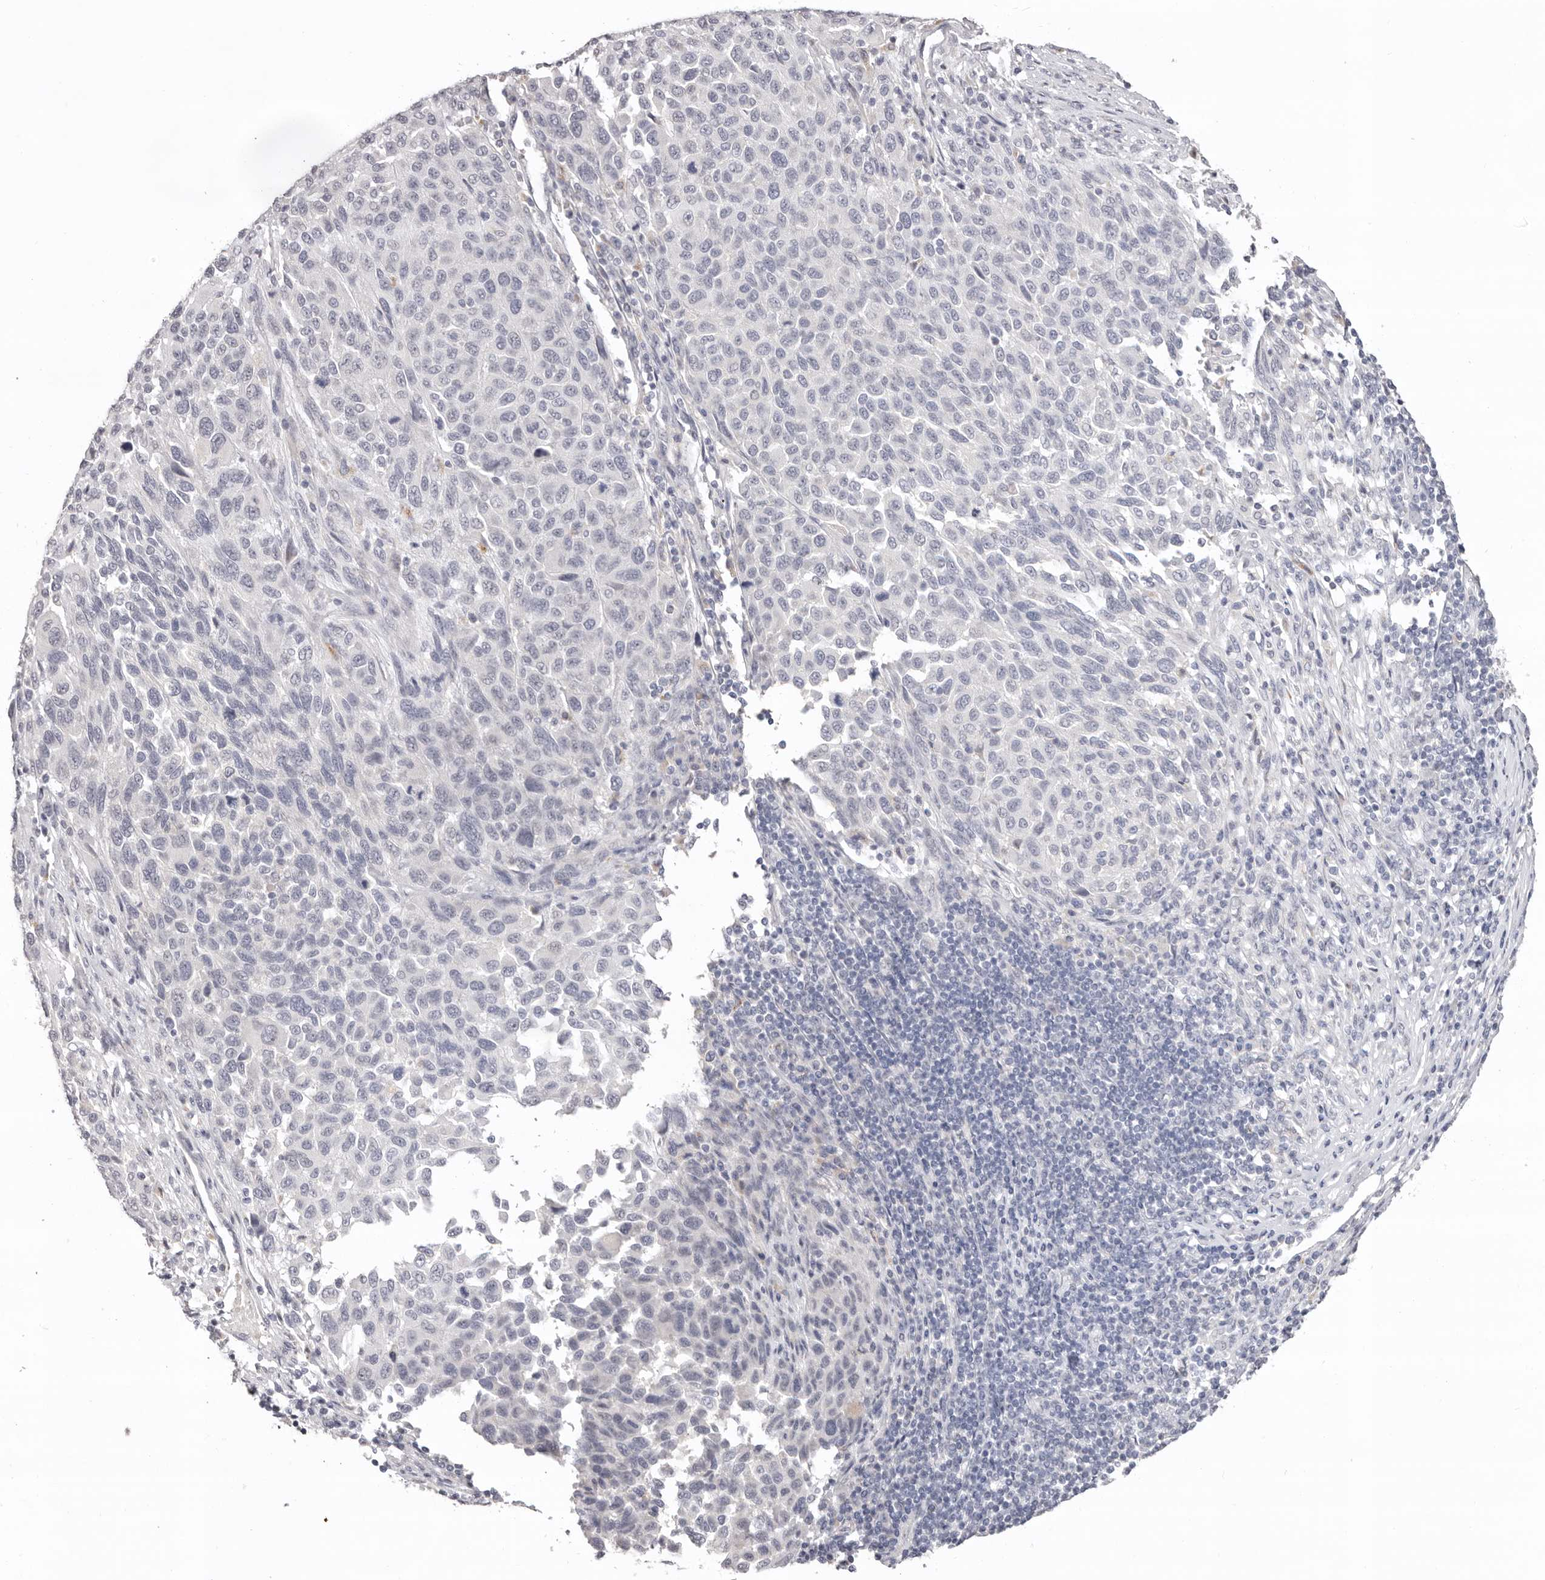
{"staining": {"intensity": "negative", "quantity": "none", "location": "none"}, "tissue": "melanoma", "cell_type": "Tumor cells", "image_type": "cancer", "snomed": [{"axis": "morphology", "description": "Malignant melanoma, Metastatic site"}, {"axis": "topography", "description": "Lymph node"}], "caption": "A high-resolution micrograph shows IHC staining of malignant melanoma (metastatic site), which displays no significant positivity in tumor cells.", "gene": "PCDHB6", "patient": {"sex": "male", "age": 61}}